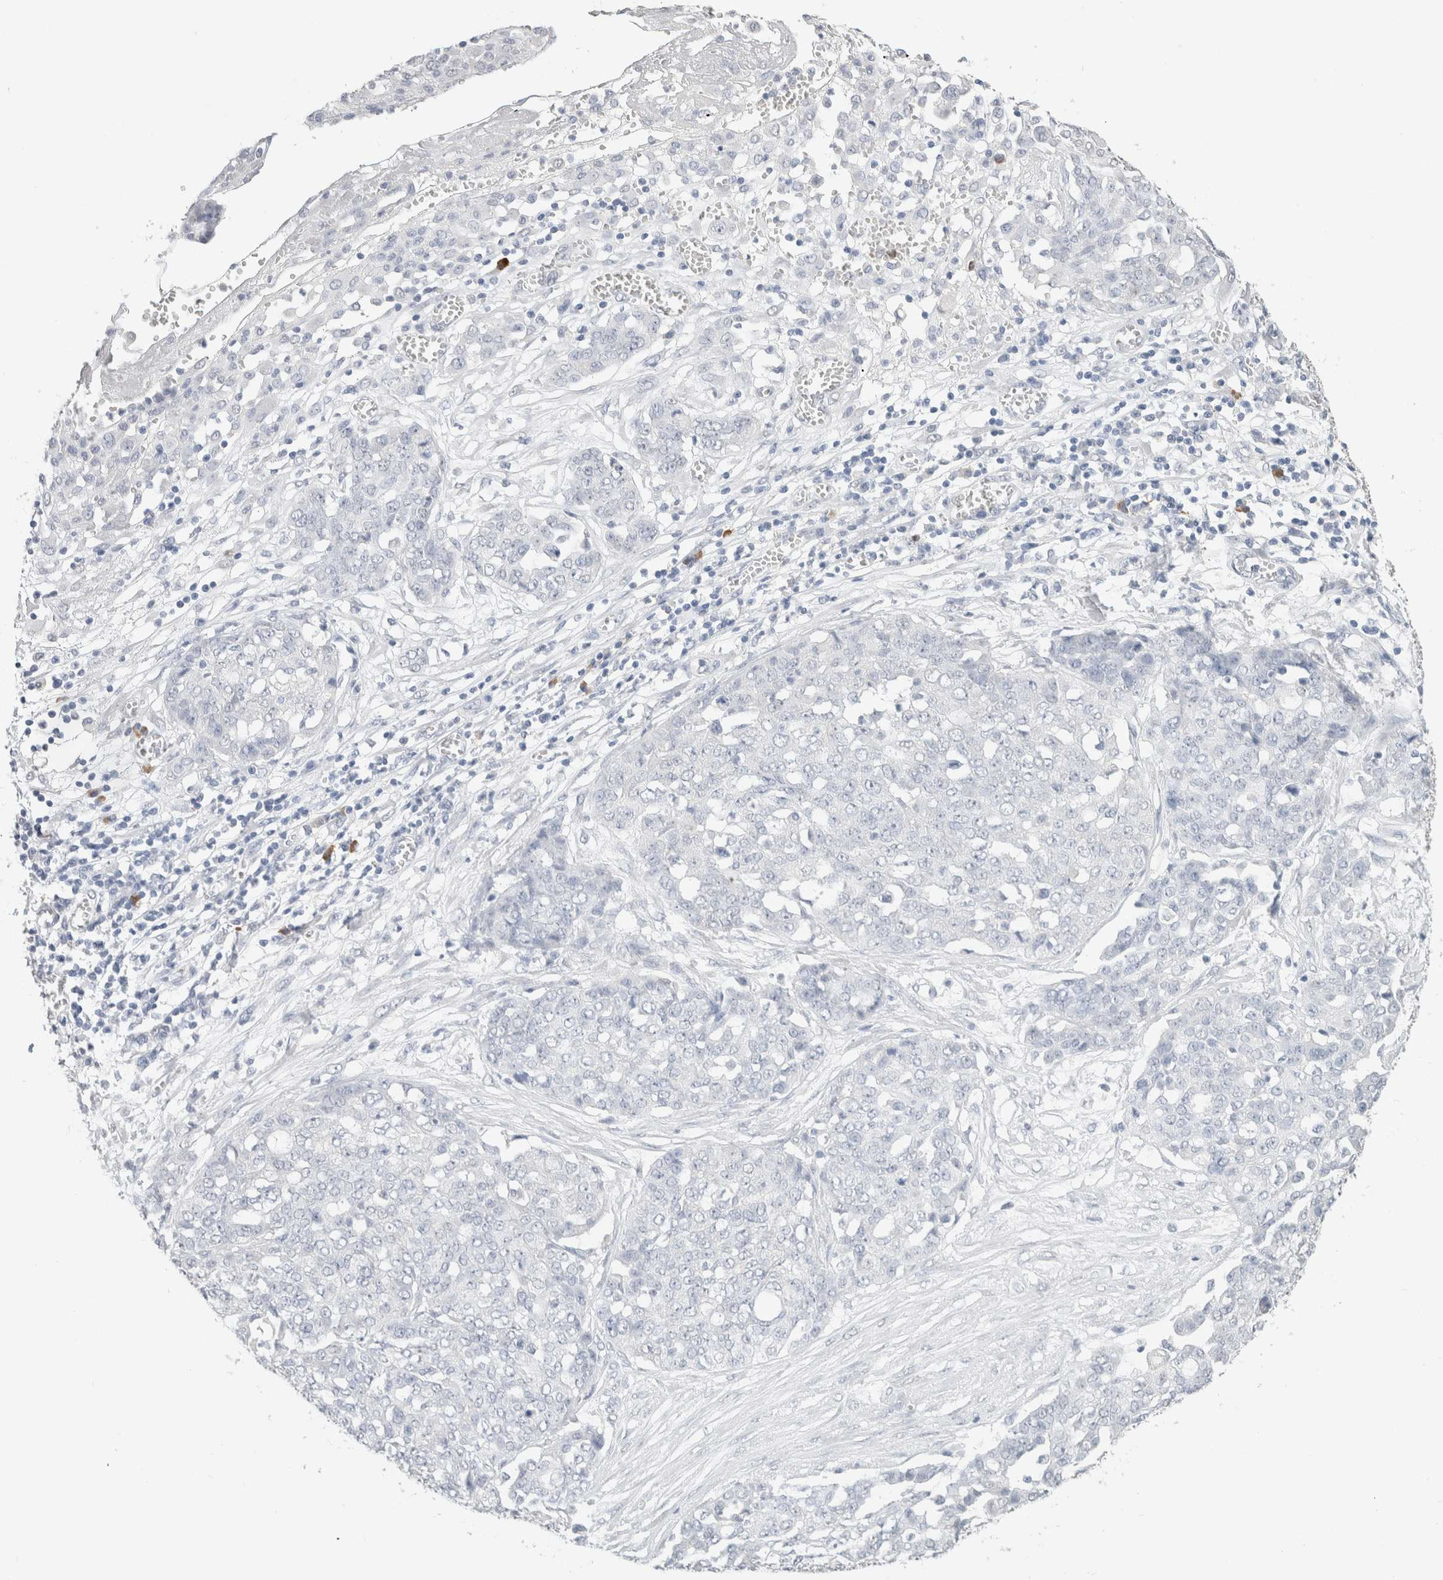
{"staining": {"intensity": "negative", "quantity": "none", "location": "none"}, "tissue": "ovarian cancer", "cell_type": "Tumor cells", "image_type": "cancer", "snomed": [{"axis": "morphology", "description": "Cystadenocarcinoma, serous, NOS"}, {"axis": "topography", "description": "Soft tissue"}, {"axis": "topography", "description": "Ovary"}], "caption": "This is an IHC histopathology image of human serous cystadenocarcinoma (ovarian). There is no staining in tumor cells.", "gene": "CD80", "patient": {"sex": "female", "age": 57}}